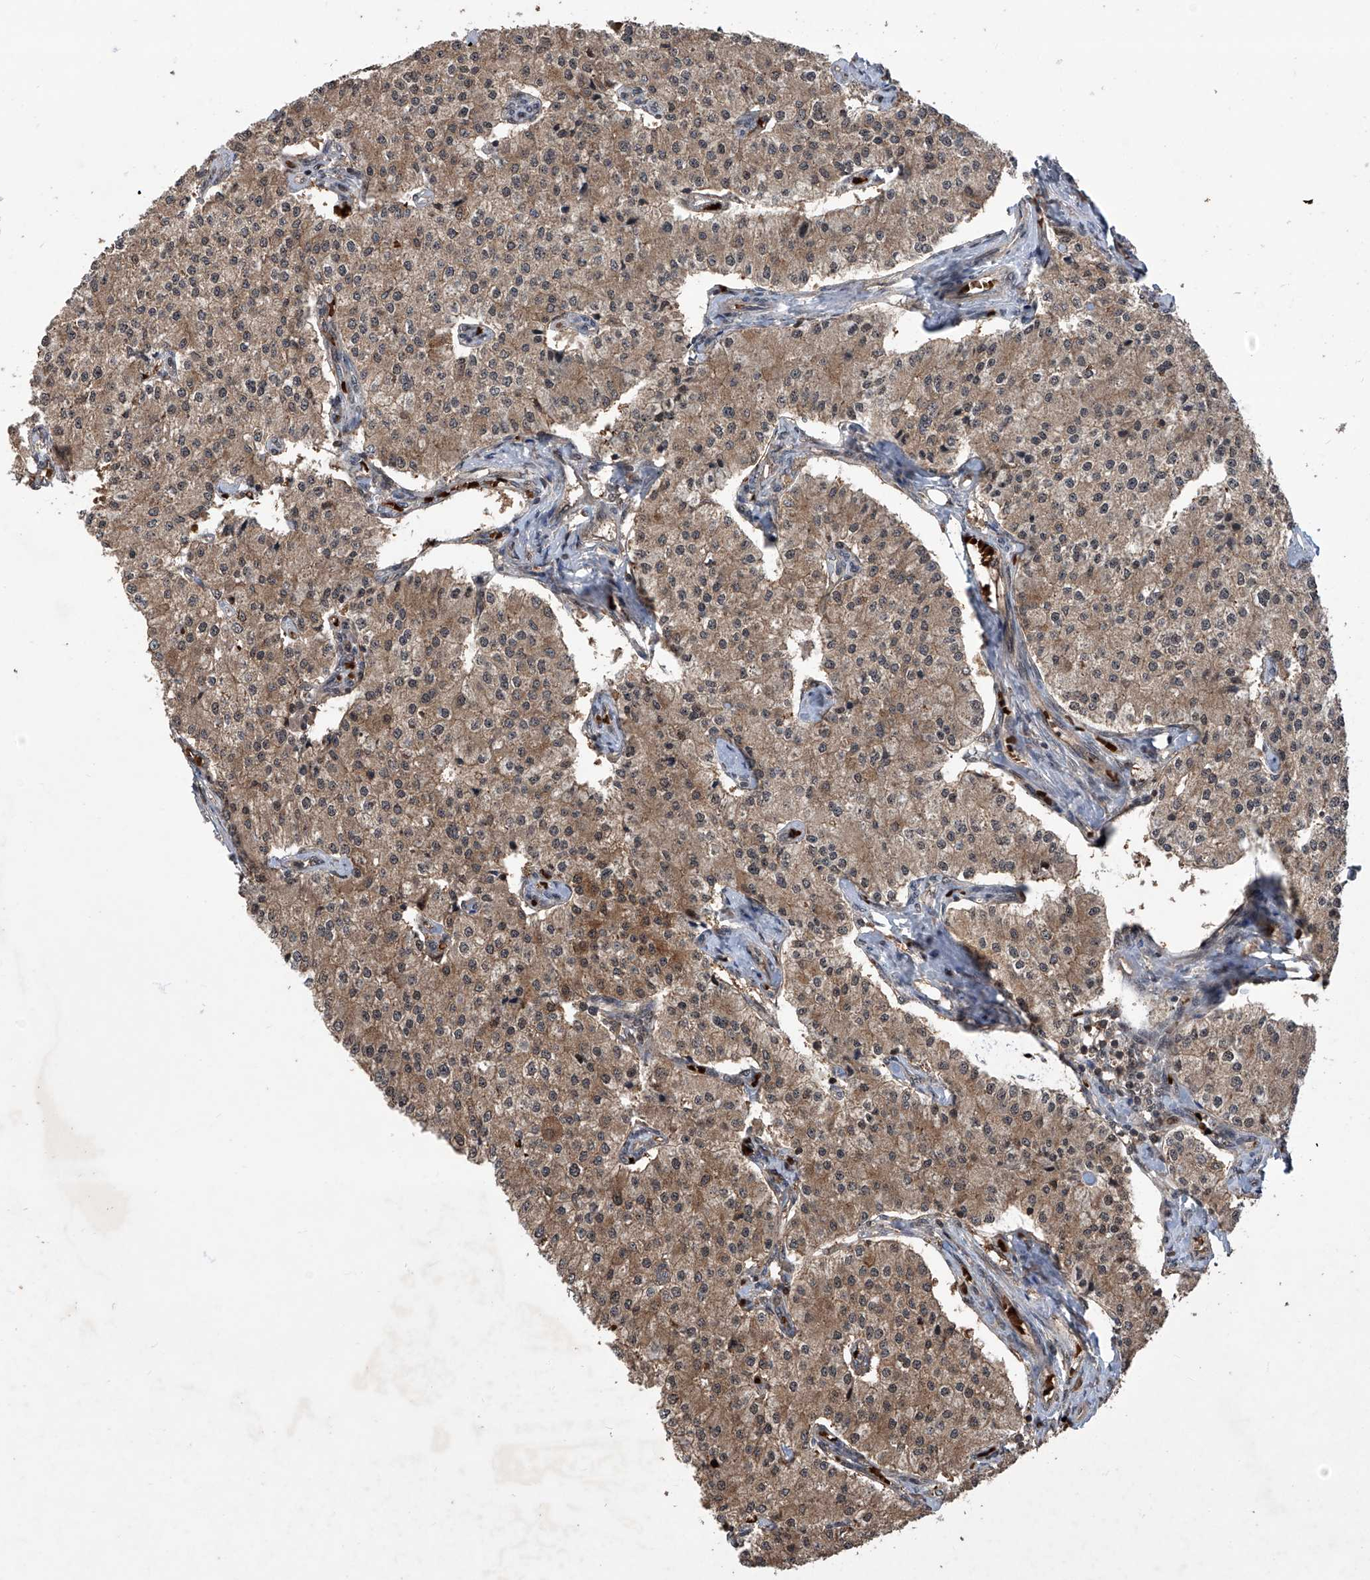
{"staining": {"intensity": "weak", "quantity": ">75%", "location": "cytoplasmic/membranous"}, "tissue": "carcinoid", "cell_type": "Tumor cells", "image_type": "cancer", "snomed": [{"axis": "morphology", "description": "Carcinoid, malignant, NOS"}, {"axis": "topography", "description": "Colon"}], "caption": "A brown stain highlights weak cytoplasmic/membranous positivity of a protein in human carcinoid tumor cells.", "gene": "LYSMD4", "patient": {"sex": "female", "age": 52}}